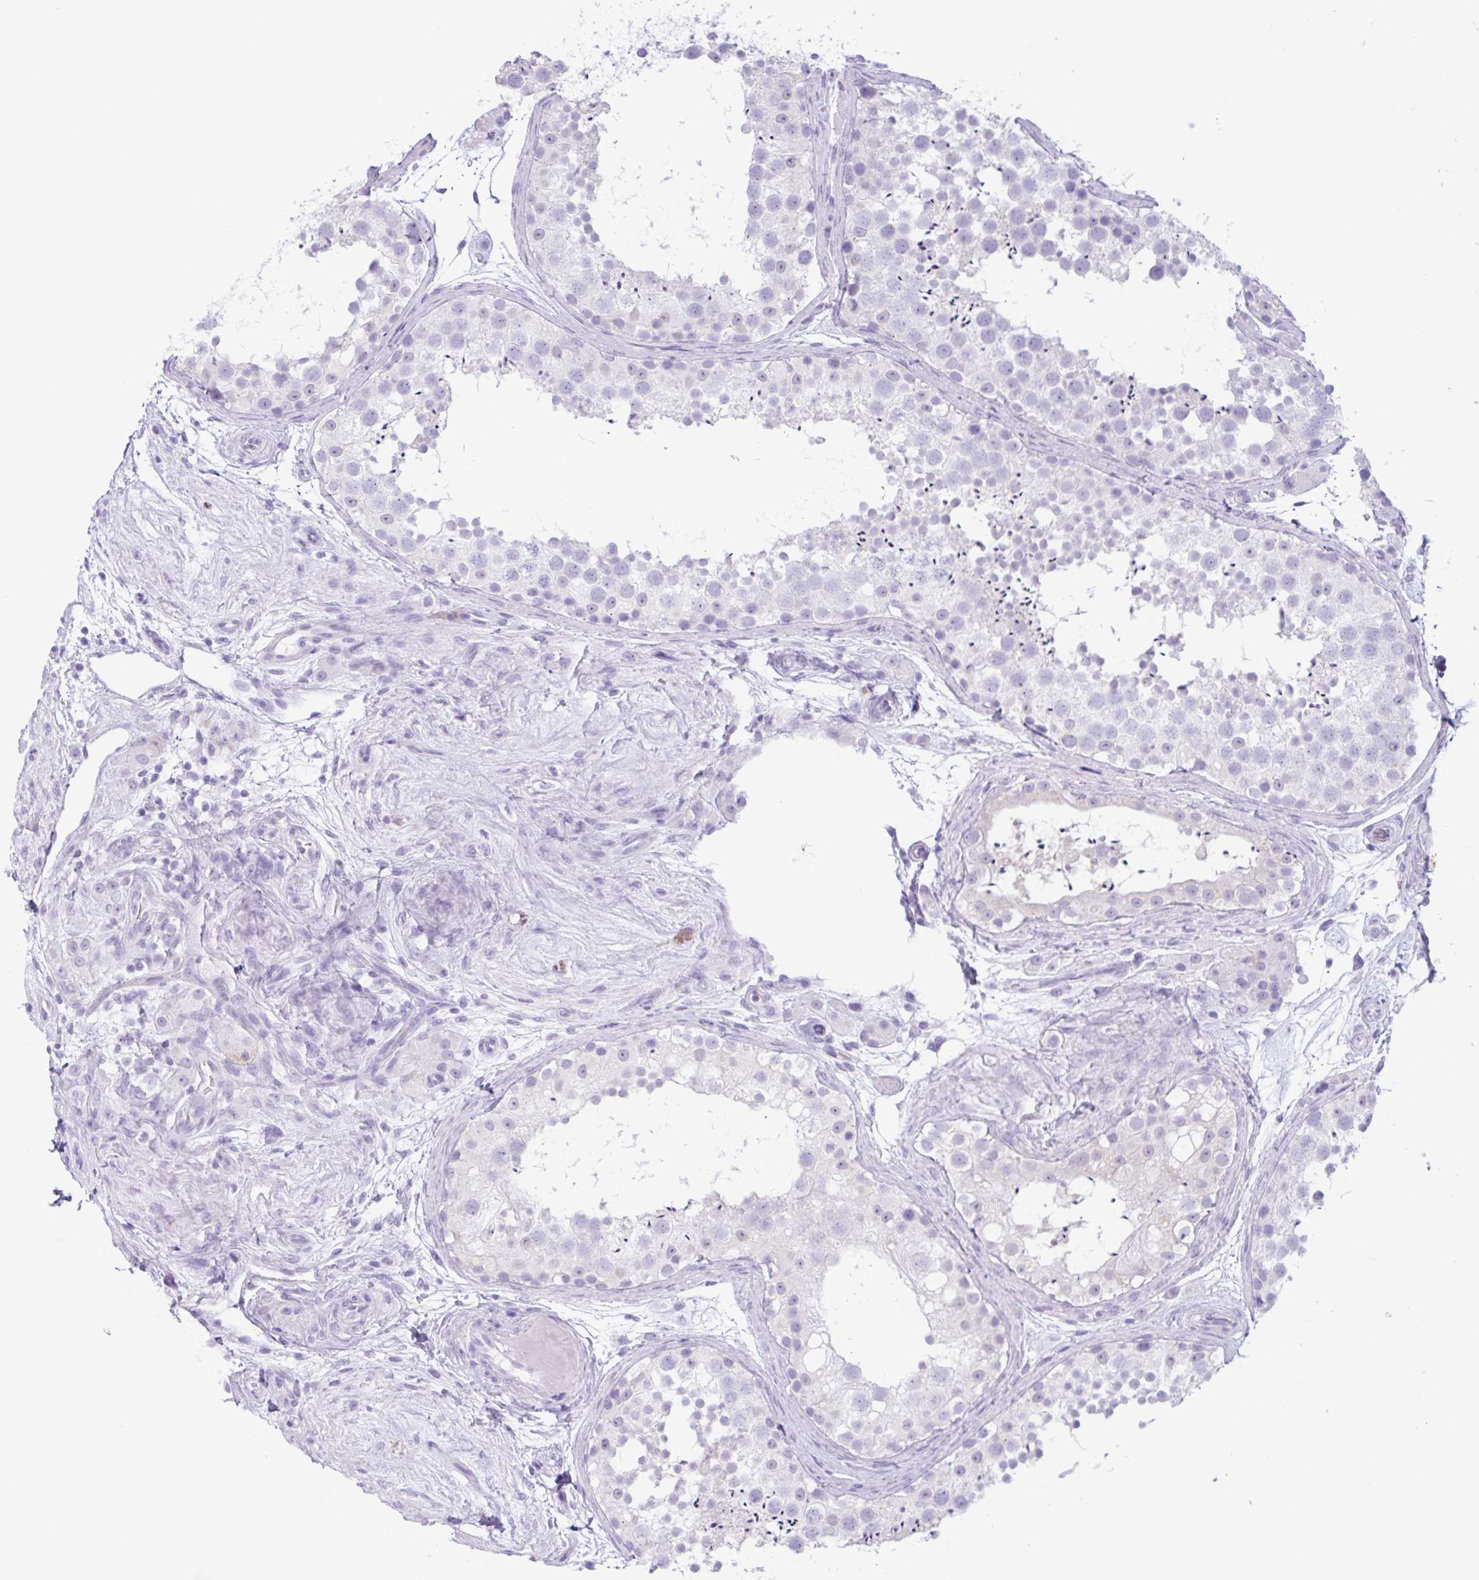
{"staining": {"intensity": "negative", "quantity": "none", "location": "none"}, "tissue": "testis", "cell_type": "Cells in seminiferous ducts", "image_type": "normal", "snomed": [{"axis": "morphology", "description": "Normal tissue, NOS"}, {"axis": "topography", "description": "Testis"}], "caption": "IHC photomicrograph of benign testis: human testis stained with DAB (3,3'-diaminobenzidine) shows no significant protein positivity in cells in seminiferous ducts. (DAB (3,3'-diaminobenzidine) immunohistochemistry with hematoxylin counter stain).", "gene": "CTSE", "patient": {"sex": "male", "age": 41}}